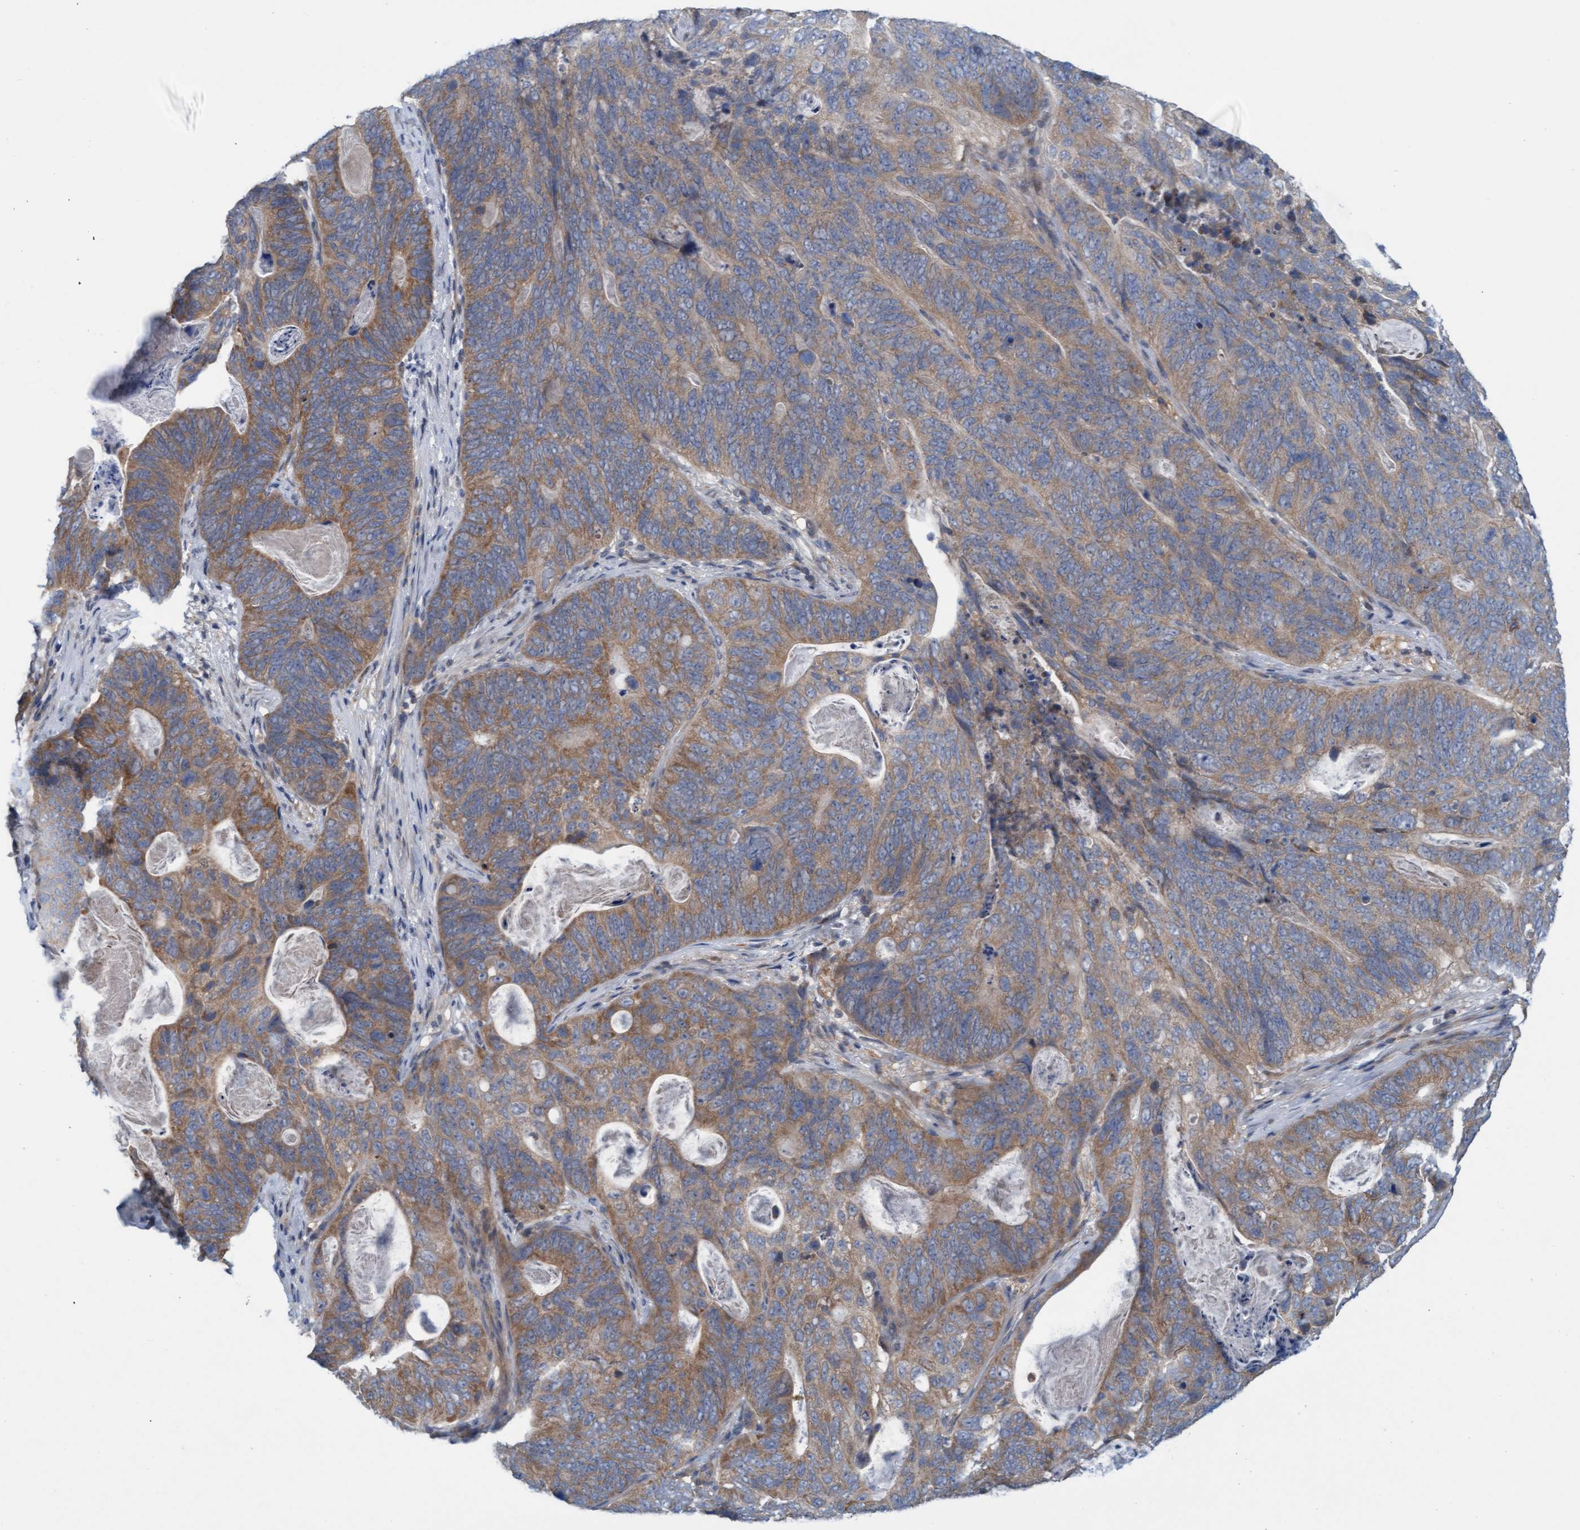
{"staining": {"intensity": "moderate", "quantity": ">75%", "location": "cytoplasmic/membranous"}, "tissue": "stomach cancer", "cell_type": "Tumor cells", "image_type": "cancer", "snomed": [{"axis": "morphology", "description": "Normal tissue, NOS"}, {"axis": "morphology", "description": "Adenocarcinoma, NOS"}, {"axis": "topography", "description": "Stomach"}], "caption": "Moderate cytoplasmic/membranous protein expression is seen in approximately >75% of tumor cells in stomach cancer (adenocarcinoma).", "gene": "KLHL25", "patient": {"sex": "female", "age": 89}}